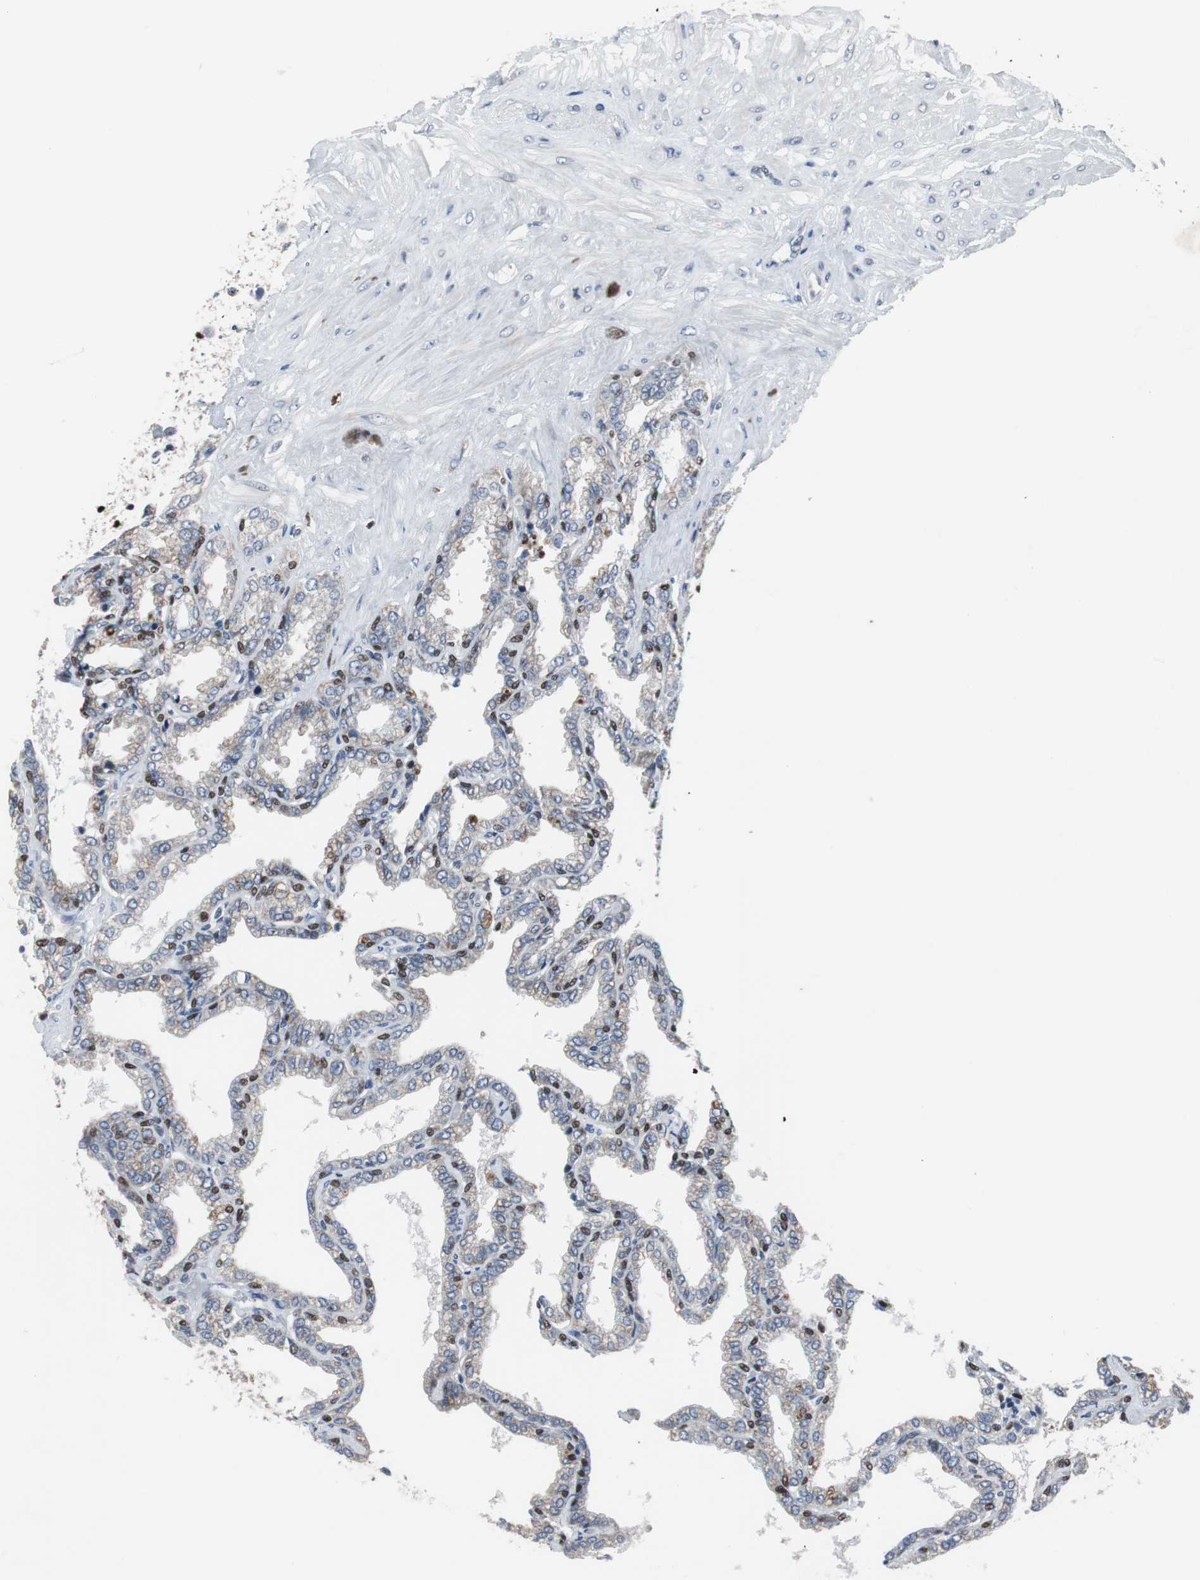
{"staining": {"intensity": "moderate", "quantity": "25%-75%", "location": "nuclear"}, "tissue": "seminal vesicle", "cell_type": "Glandular cells", "image_type": "normal", "snomed": [{"axis": "morphology", "description": "Normal tissue, NOS"}, {"axis": "topography", "description": "Seminal veicle"}], "caption": "Immunohistochemical staining of unremarkable seminal vesicle displays 25%-75% levels of moderate nuclear protein expression in approximately 25%-75% of glandular cells.", "gene": "TP63", "patient": {"sex": "male", "age": 46}}